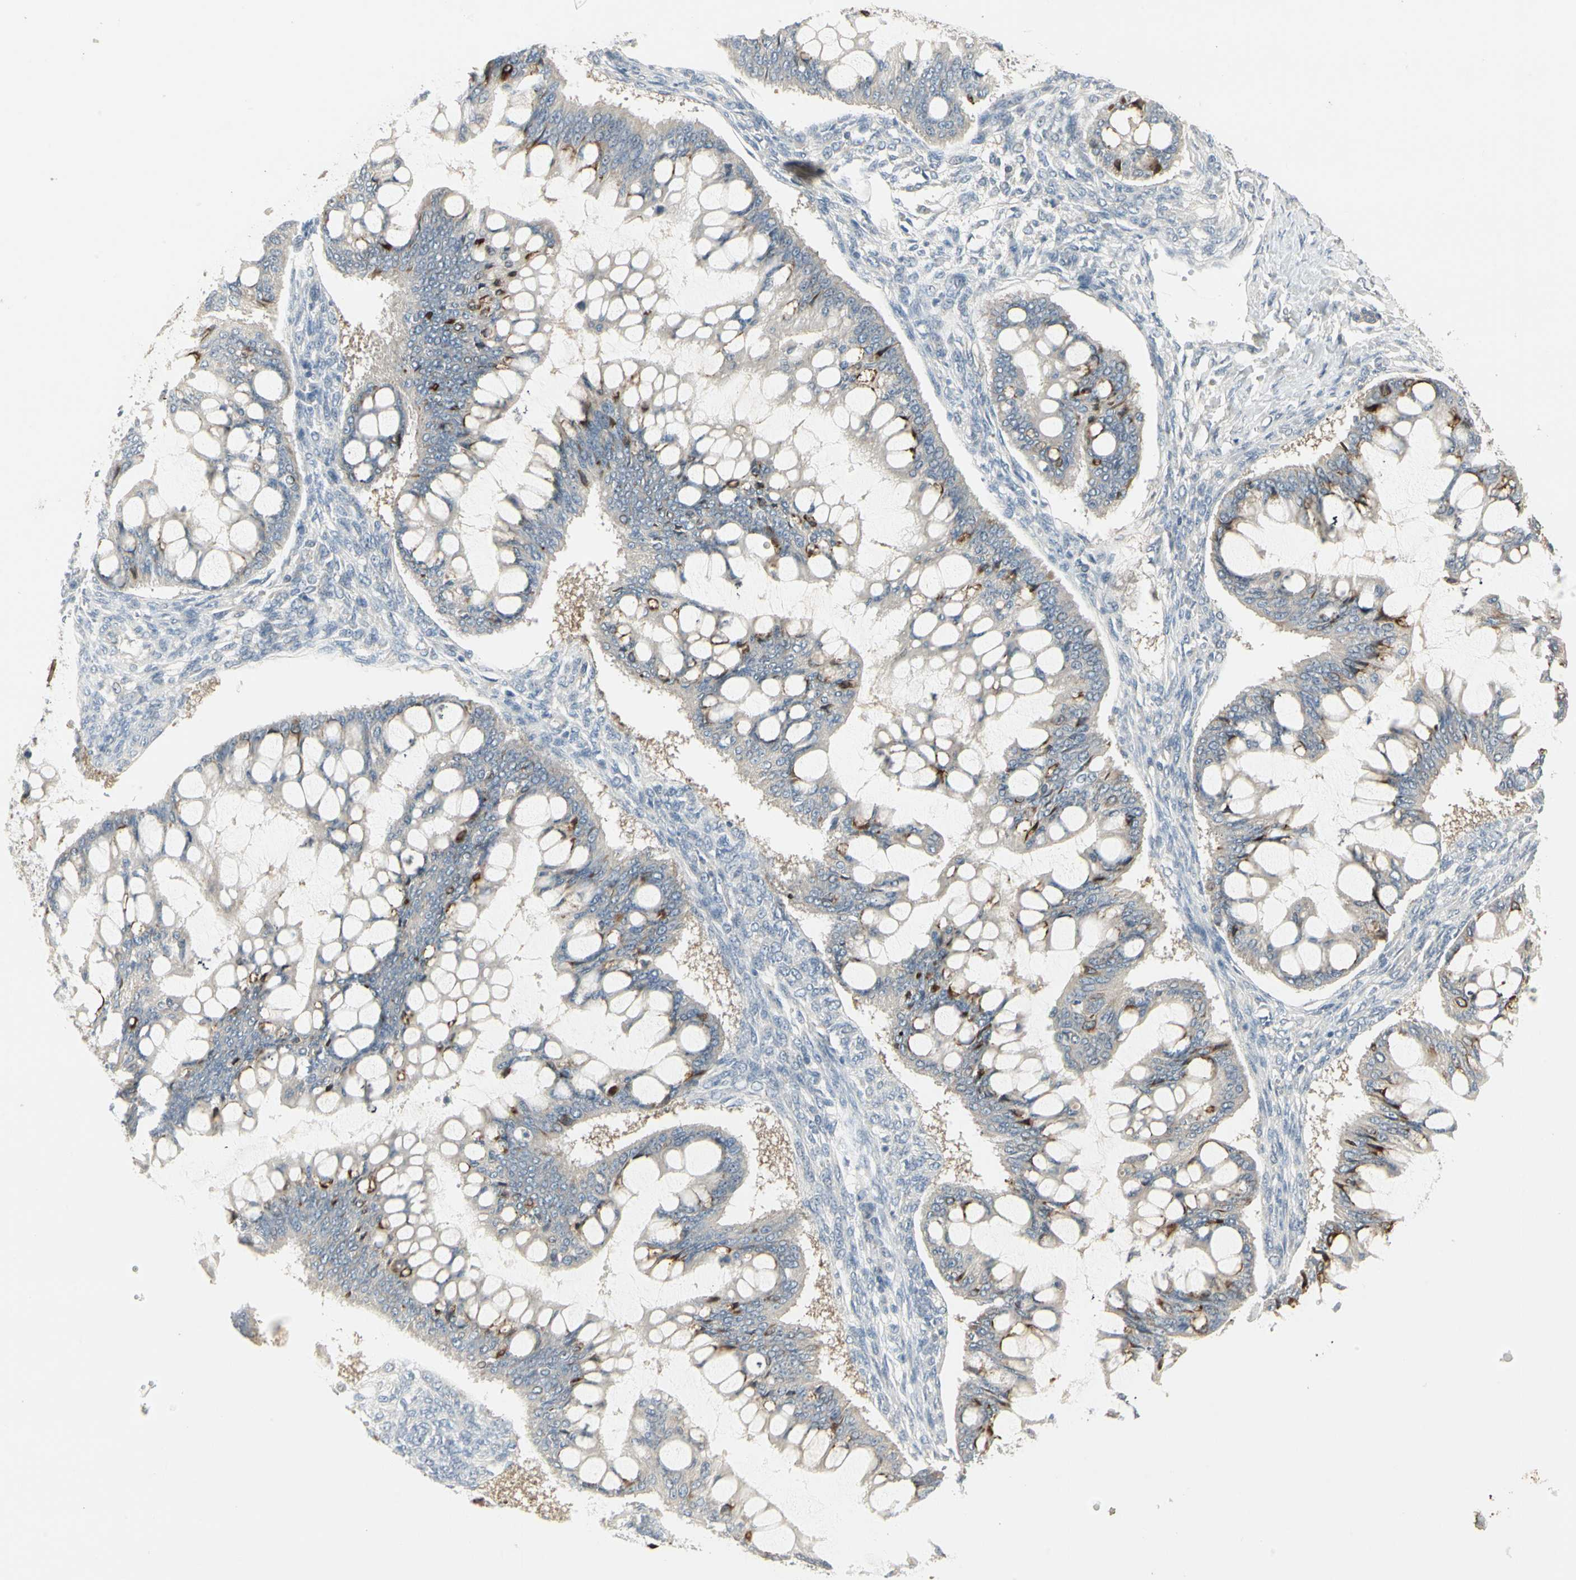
{"staining": {"intensity": "strong", "quantity": "<25%", "location": "cytoplasmic/membranous"}, "tissue": "ovarian cancer", "cell_type": "Tumor cells", "image_type": "cancer", "snomed": [{"axis": "morphology", "description": "Cystadenocarcinoma, mucinous, NOS"}, {"axis": "topography", "description": "Ovary"}], "caption": "Immunohistochemical staining of ovarian mucinous cystadenocarcinoma exhibits medium levels of strong cytoplasmic/membranous staining in about <25% of tumor cells. Nuclei are stained in blue.", "gene": "ZFP36", "patient": {"sex": "female", "age": 73}}